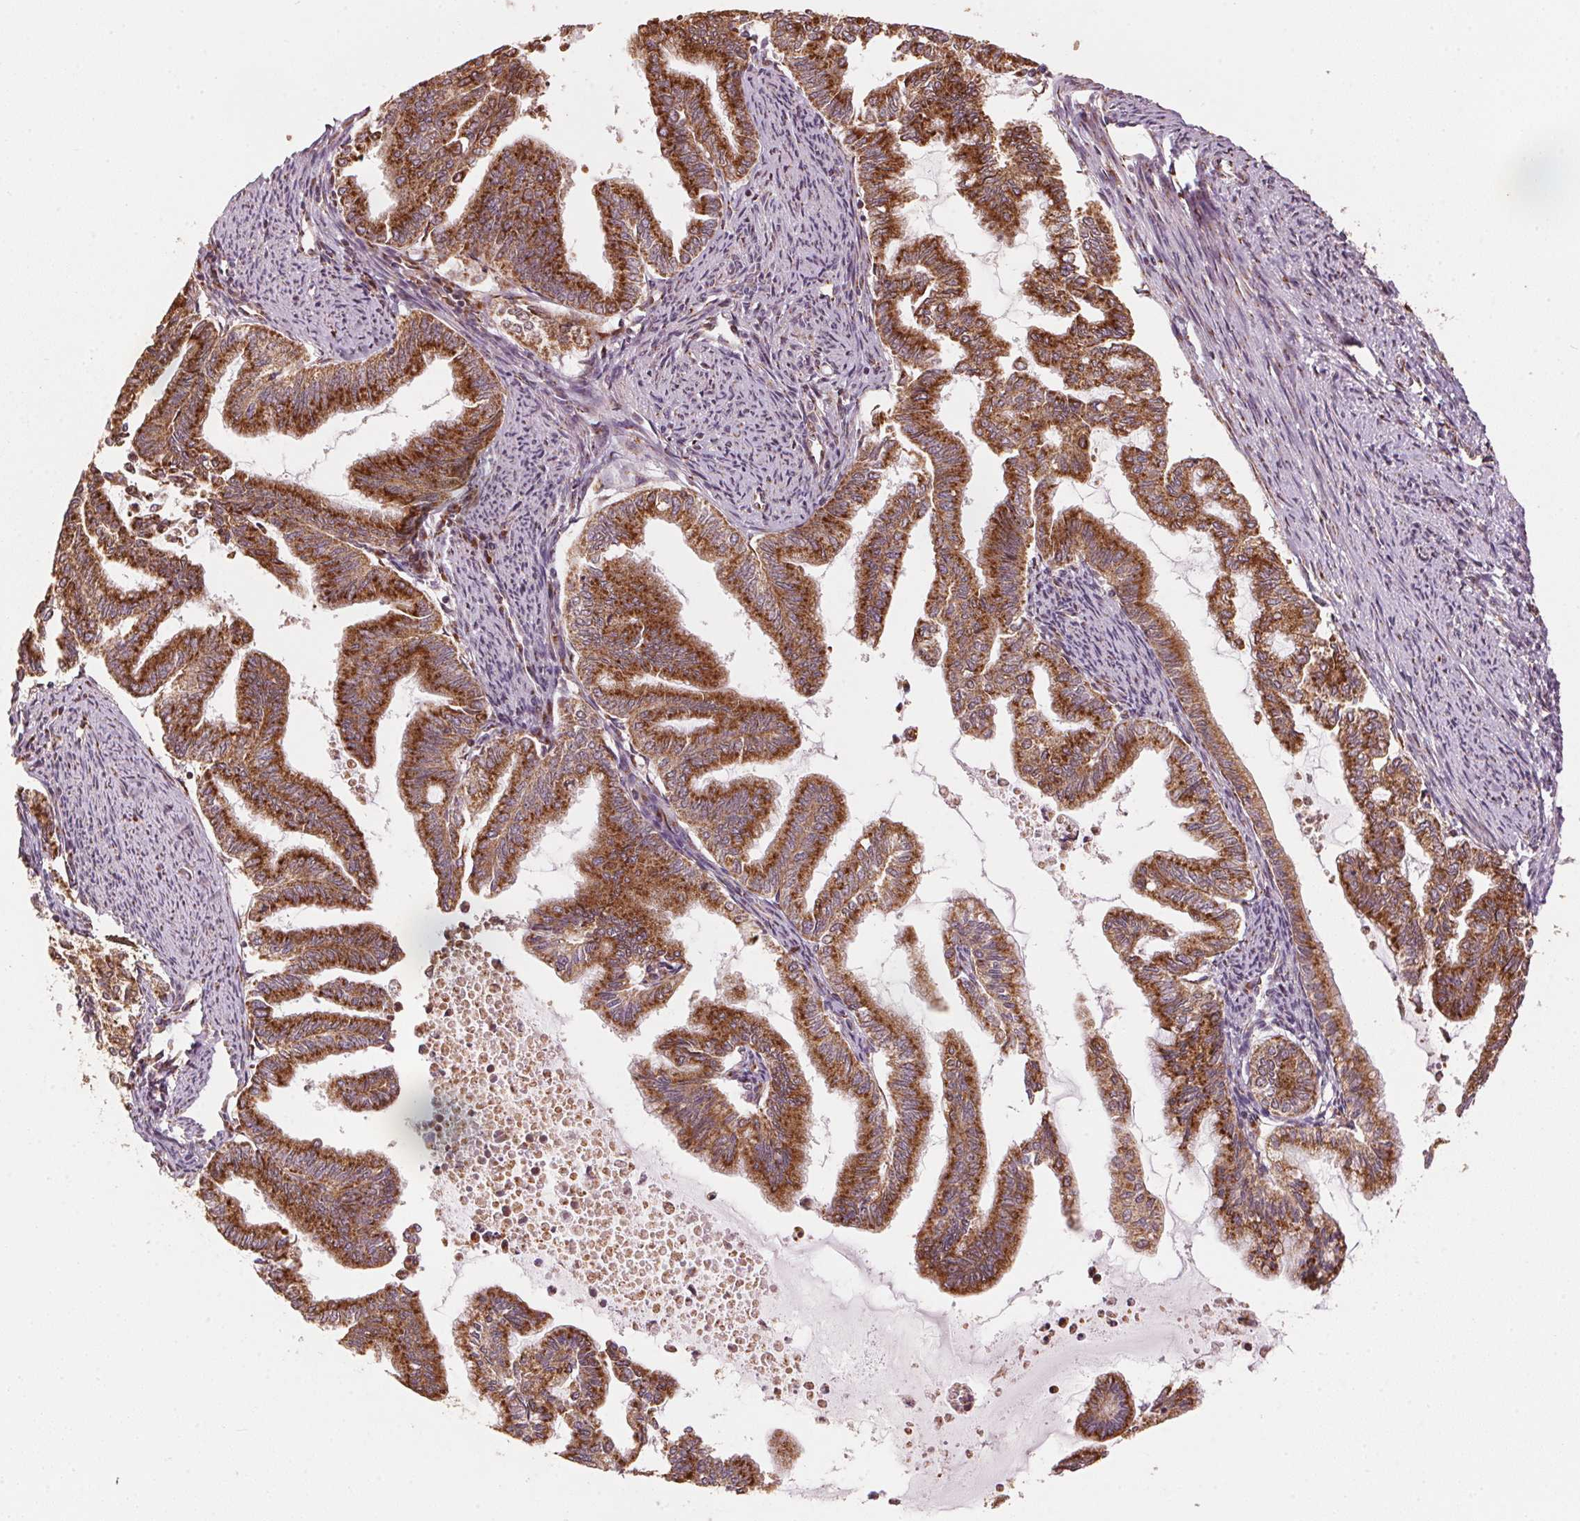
{"staining": {"intensity": "strong", "quantity": ">75%", "location": "cytoplasmic/membranous"}, "tissue": "endometrial cancer", "cell_type": "Tumor cells", "image_type": "cancer", "snomed": [{"axis": "morphology", "description": "Adenocarcinoma, NOS"}, {"axis": "topography", "description": "Endometrium"}], "caption": "There is high levels of strong cytoplasmic/membranous expression in tumor cells of adenocarcinoma (endometrial), as demonstrated by immunohistochemical staining (brown color).", "gene": "TOMM70", "patient": {"sex": "female", "age": 79}}